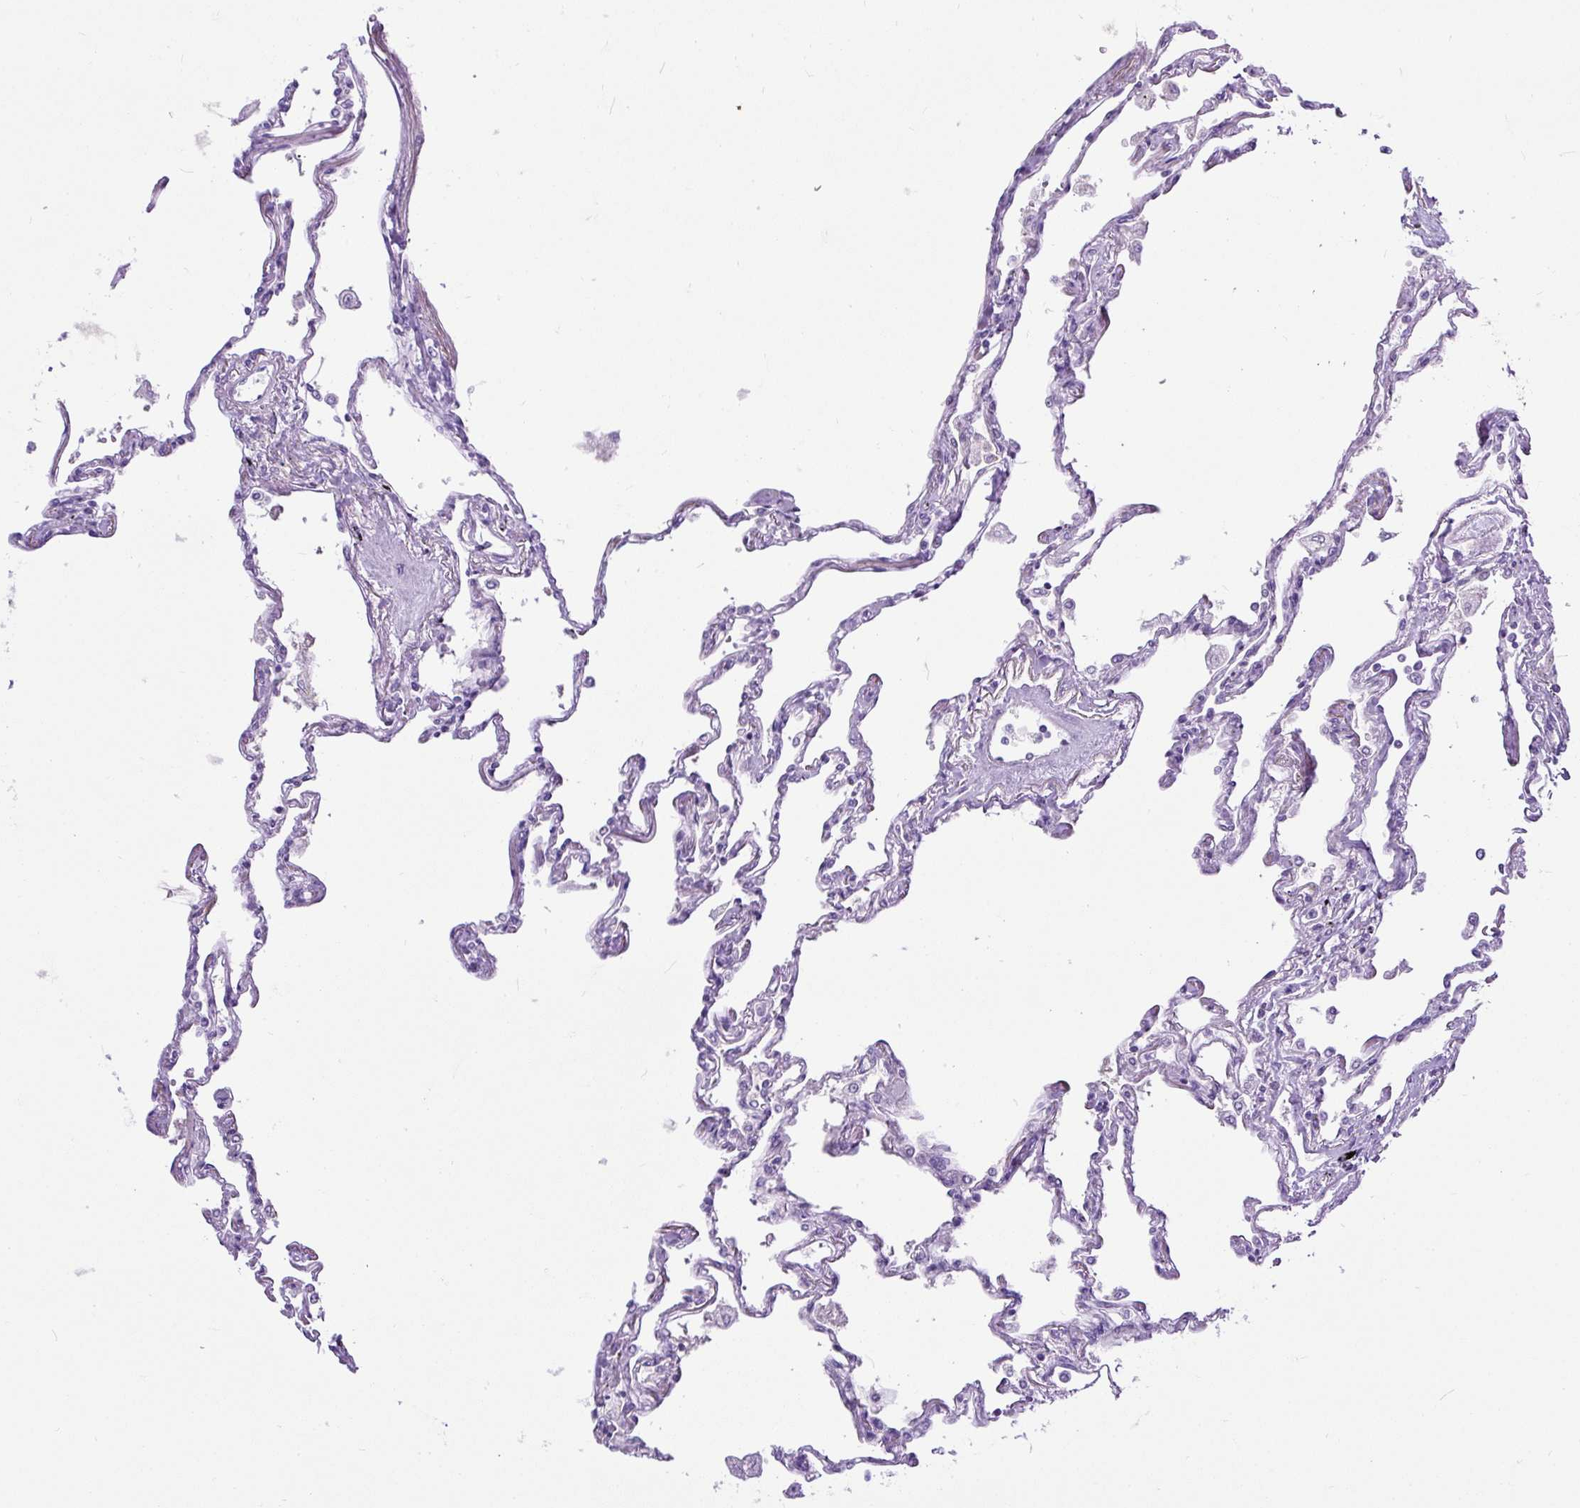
{"staining": {"intensity": "negative", "quantity": "none", "location": "none"}, "tissue": "lung", "cell_type": "Alveolar cells", "image_type": "normal", "snomed": [{"axis": "morphology", "description": "Normal tissue, NOS"}, {"axis": "topography", "description": "Lung"}], "caption": "Image shows no protein positivity in alveolar cells of unremarkable lung. (DAB (3,3'-diaminobenzidine) immunohistochemistry (IHC), high magnification).", "gene": "WNT10B", "patient": {"sex": "female", "age": 67}}